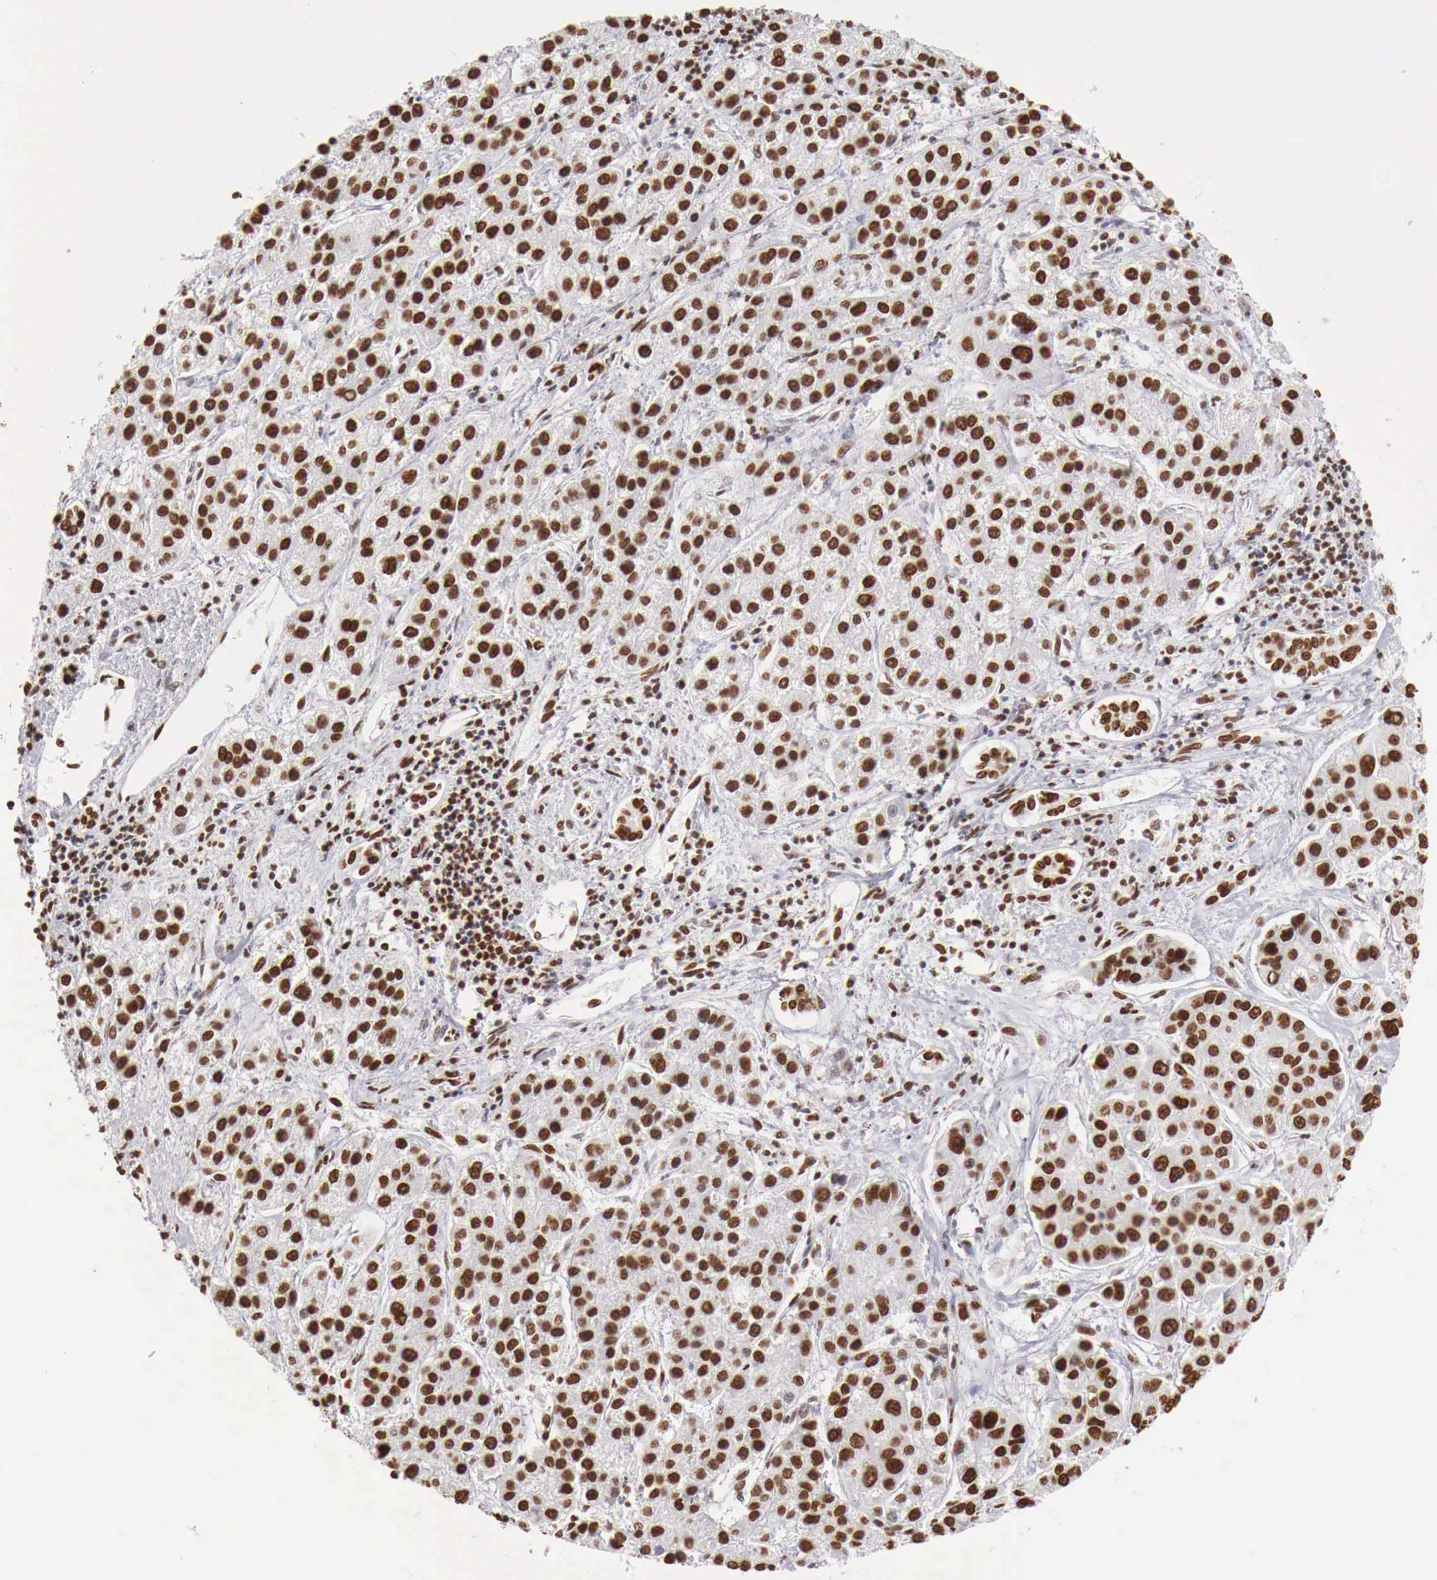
{"staining": {"intensity": "strong", "quantity": ">75%", "location": "nuclear"}, "tissue": "liver cancer", "cell_type": "Tumor cells", "image_type": "cancer", "snomed": [{"axis": "morphology", "description": "Carcinoma, Hepatocellular, NOS"}, {"axis": "topography", "description": "Liver"}], "caption": "High-power microscopy captured an IHC histopathology image of hepatocellular carcinoma (liver), revealing strong nuclear staining in approximately >75% of tumor cells.", "gene": "DKC1", "patient": {"sex": "female", "age": 85}}